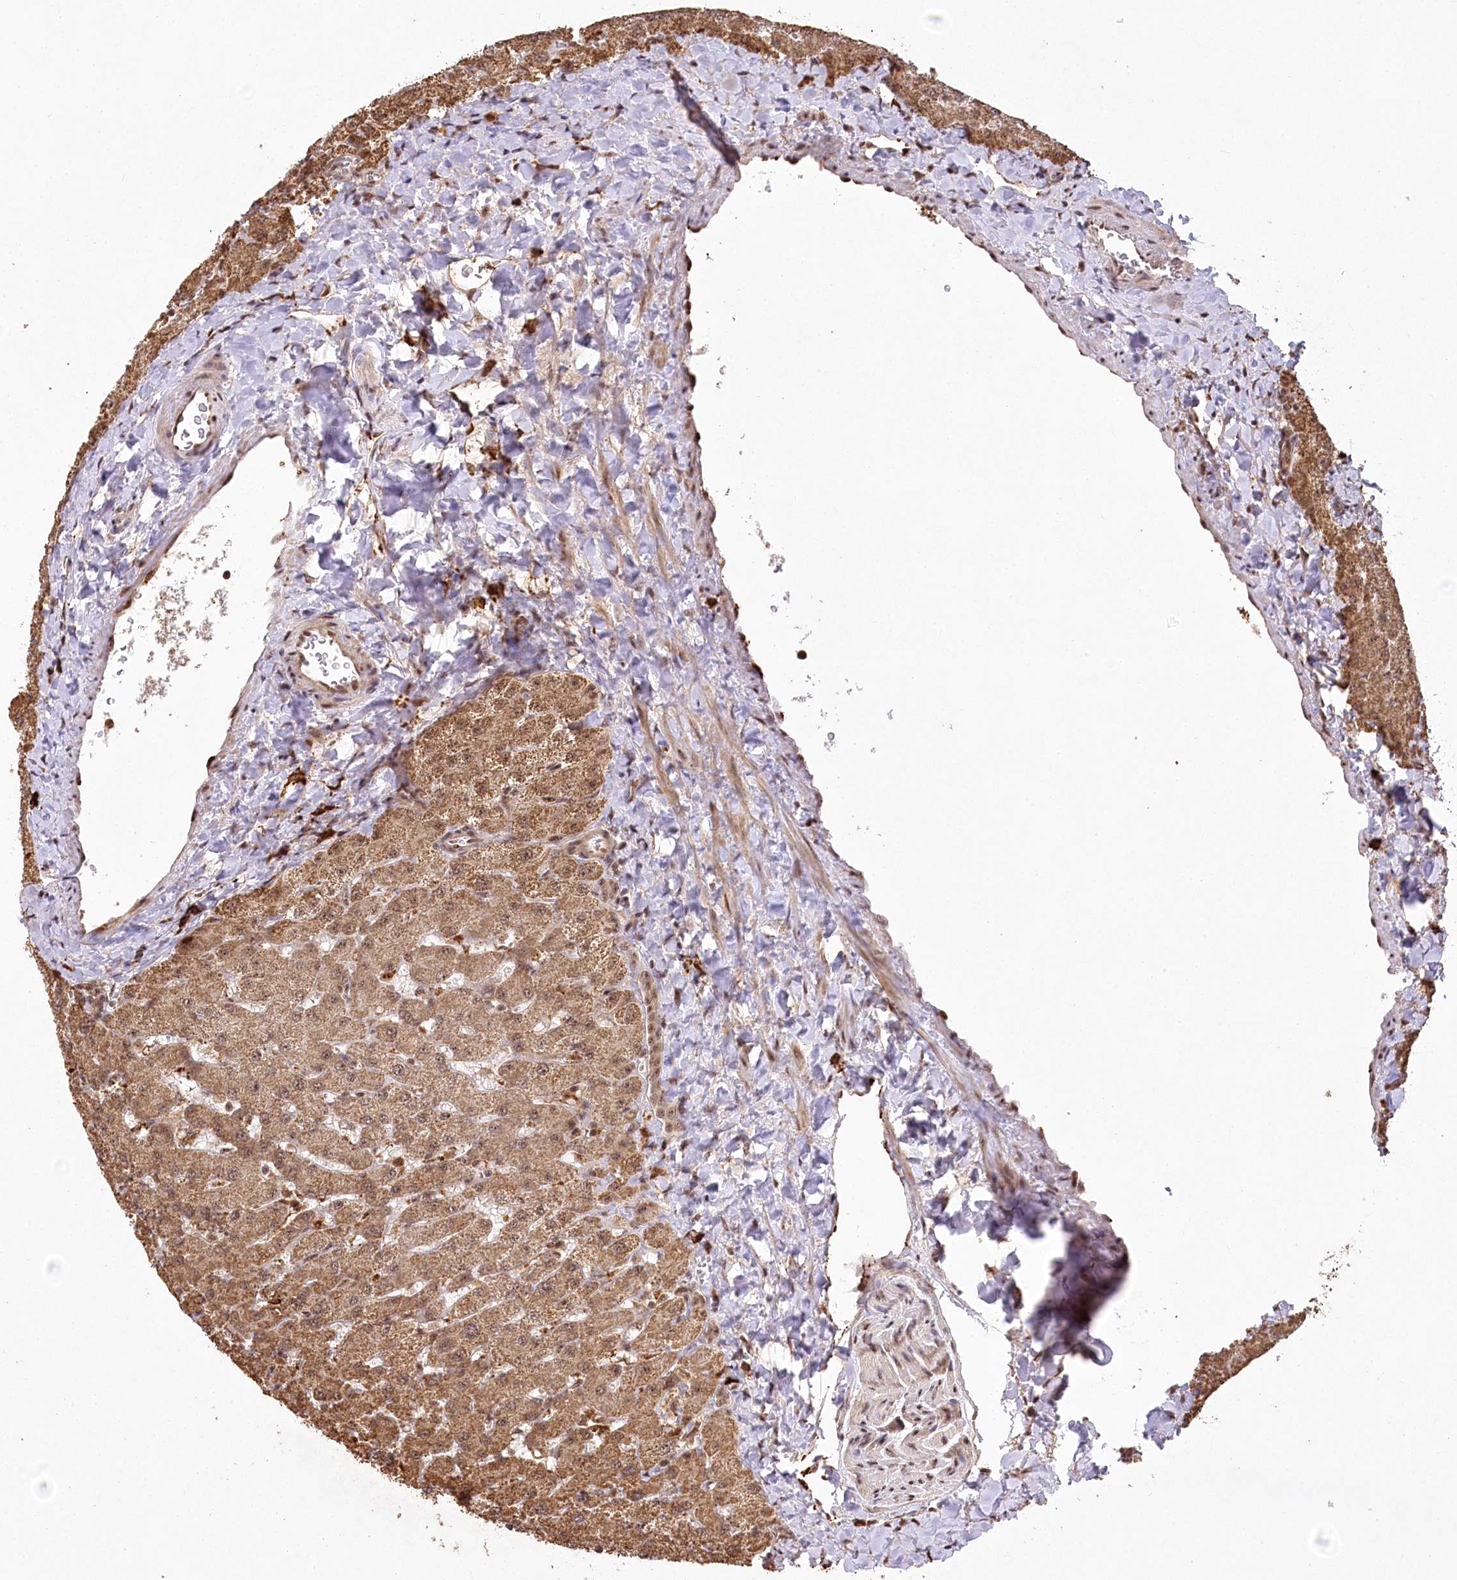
{"staining": {"intensity": "weak", "quantity": "<25%", "location": "cytoplasmic/membranous"}, "tissue": "liver", "cell_type": "Cholangiocytes", "image_type": "normal", "snomed": [{"axis": "morphology", "description": "Normal tissue, NOS"}, {"axis": "topography", "description": "Liver"}], "caption": "Cholangiocytes are negative for brown protein staining in unremarkable liver. Brightfield microscopy of immunohistochemistry stained with DAB (brown) and hematoxylin (blue), captured at high magnification.", "gene": "PYROXD1", "patient": {"sex": "male", "age": 55}}